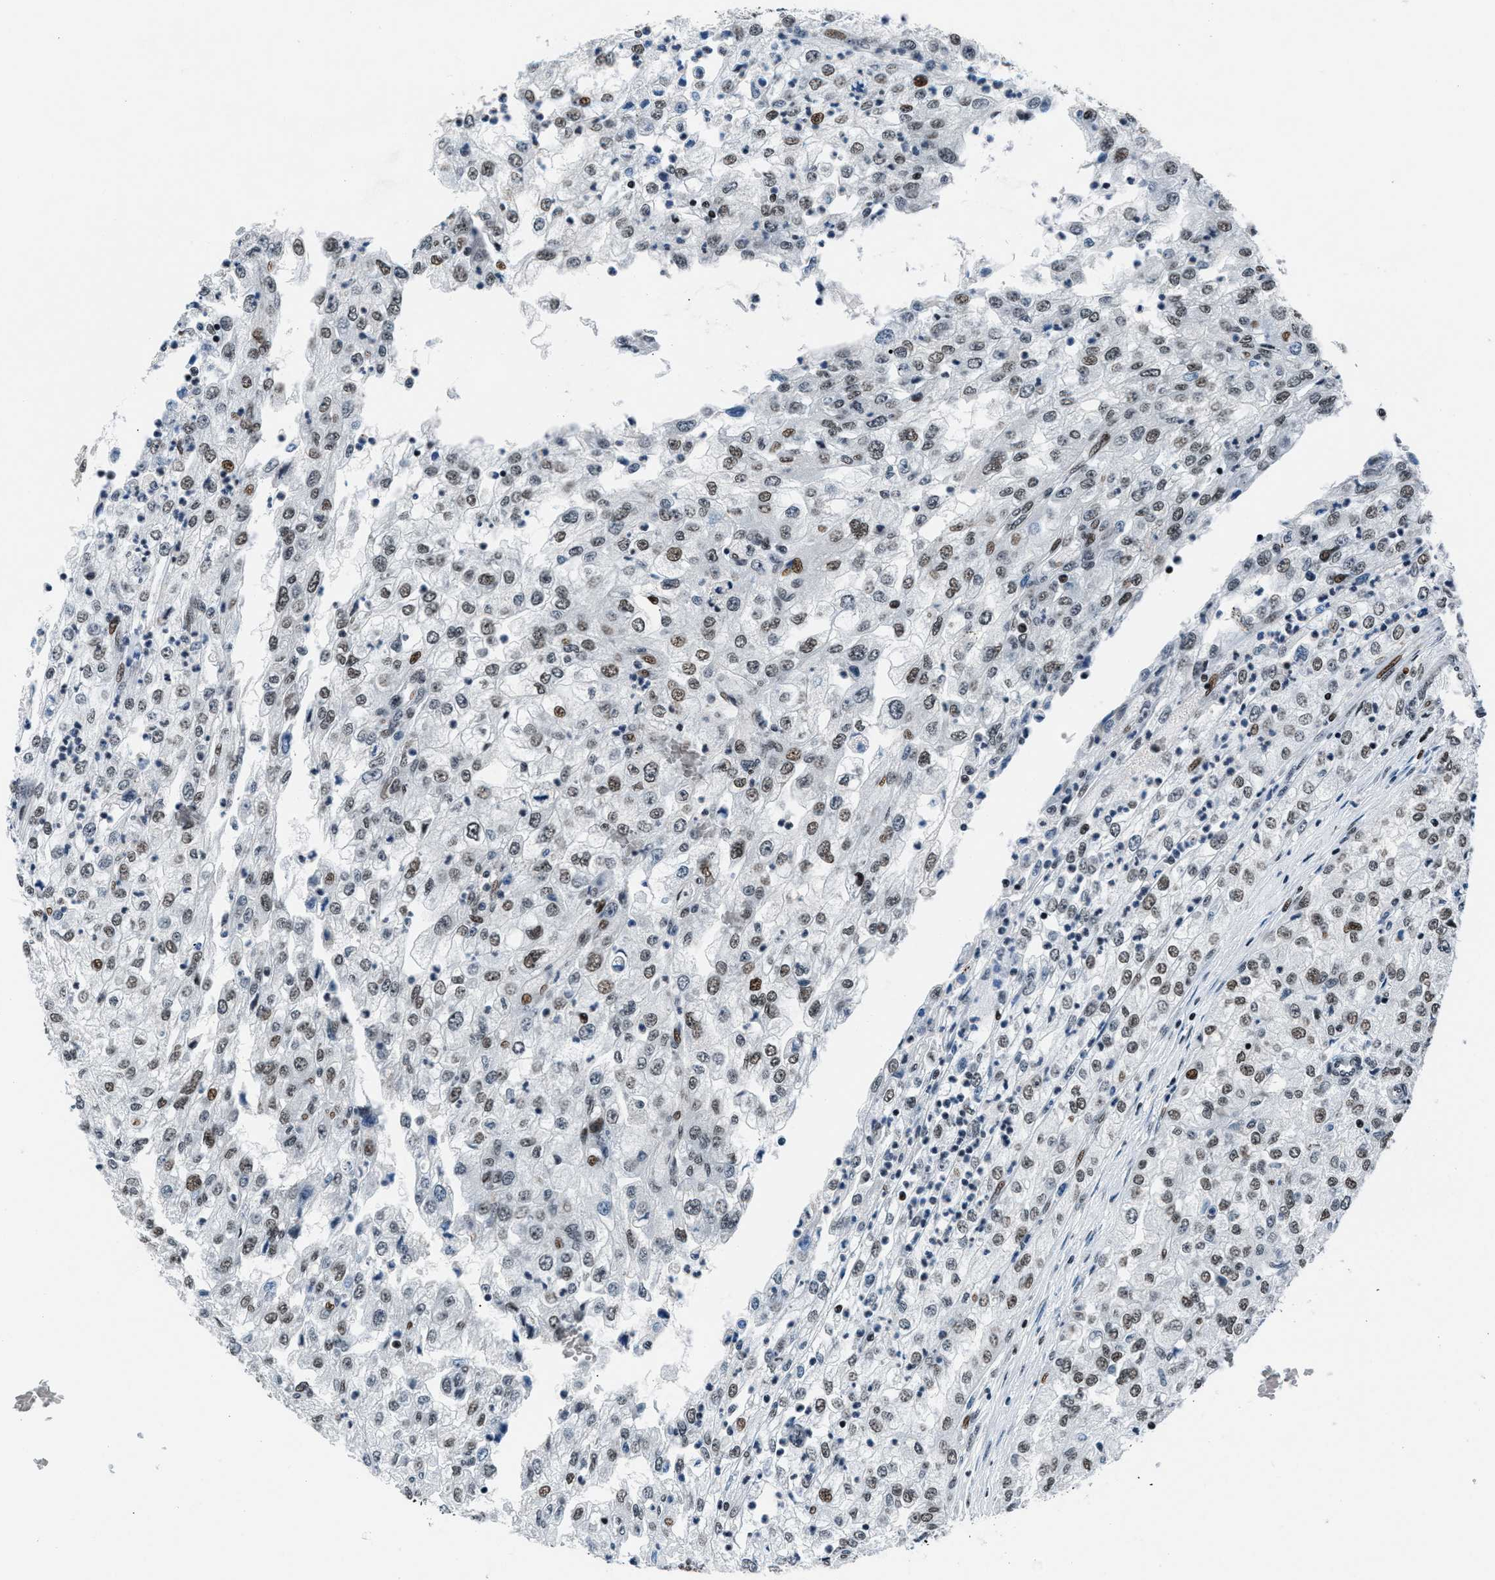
{"staining": {"intensity": "weak", "quantity": ">75%", "location": "nuclear"}, "tissue": "renal cancer", "cell_type": "Tumor cells", "image_type": "cancer", "snomed": [{"axis": "morphology", "description": "Adenocarcinoma, NOS"}, {"axis": "topography", "description": "Kidney"}], "caption": "Immunohistochemical staining of human renal cancer reveals weak nuclear protein positivity in about >75% of tumor cells. (brown staining indicates protein expression, while blue staining denotes nuclei).", "gene": "PRRC2B", "patient": {"sex": "female", "age": 54}}